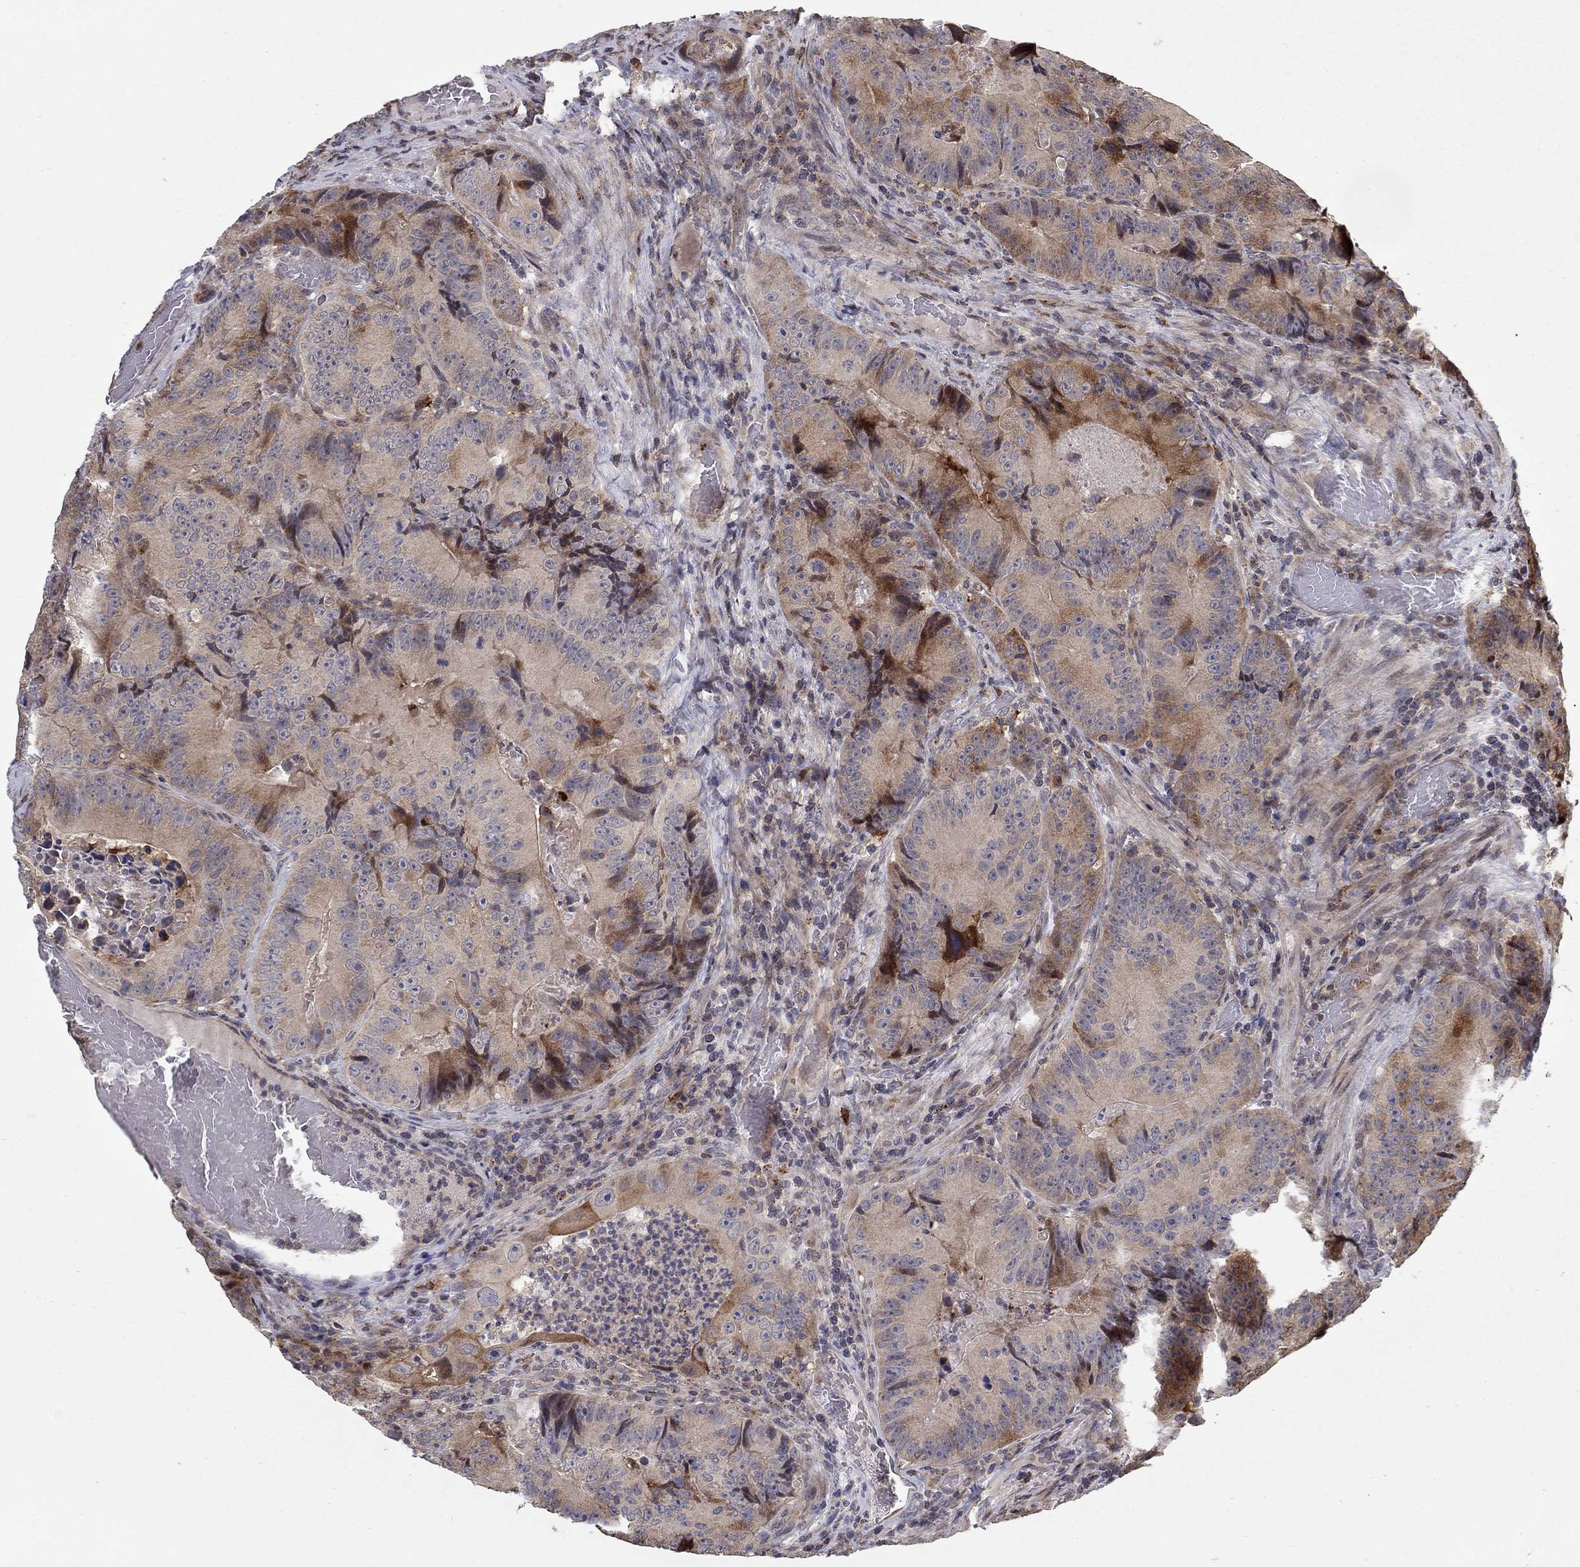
{"staining": {"intensity": "moderate", "quantity": "<25%", "location": "cytoplasmic/membranous"}, "tissue": "colorectal cancer", "cell_type": "Tumor cells", "image_type": "cancer", "snomed": [{"axis": "morphology", "description": "Adenocarcinoma, NOS"}, {"axis": "topography", "description": "Colon"}], "caption": "The image exhibits immunohistochemical staining of colorectal adenocarcinoma. There is moderate cytoplasmic/membranous expression is seen in about <25% of tumor cells.", "gene": "LPCAT4", "patient": {"sex": "female", "age": 86}}